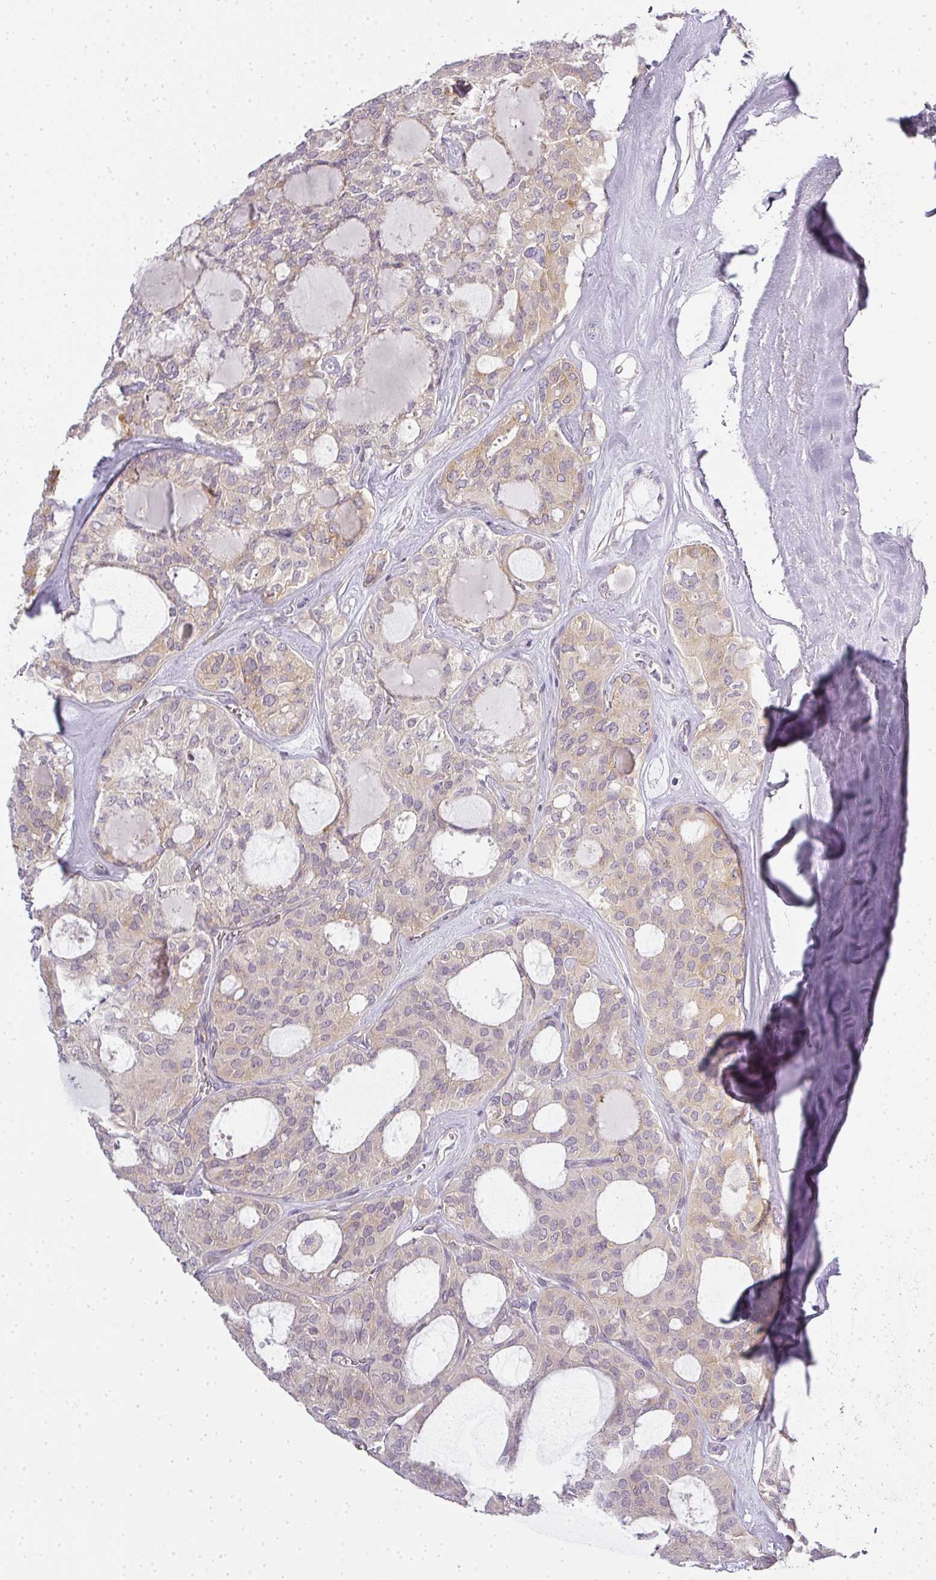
{"staining": {"intensity": "weak", "quantity": "<25%", "location": "cytoplasmic/membranous"}, "tissue": "thyroid cancer", "cell_type": "Tumor cells", "image_type": "cancer", "snomed": [{"axis": "morphology", "description": "Follicular adenoma carcinoma, NOS"}, {"axis": "topography", "description": "Thyroid gland"}], "caption": "DAB immunohistochemical staining of human thyroid cancer (follicular adenoma carcinoma) exhibits no significant staining in tumor cells. (DAB IHC with hematoxylin counter stain).", "gene": "MED19", "patient": {"sex": "male", "age": 75}}